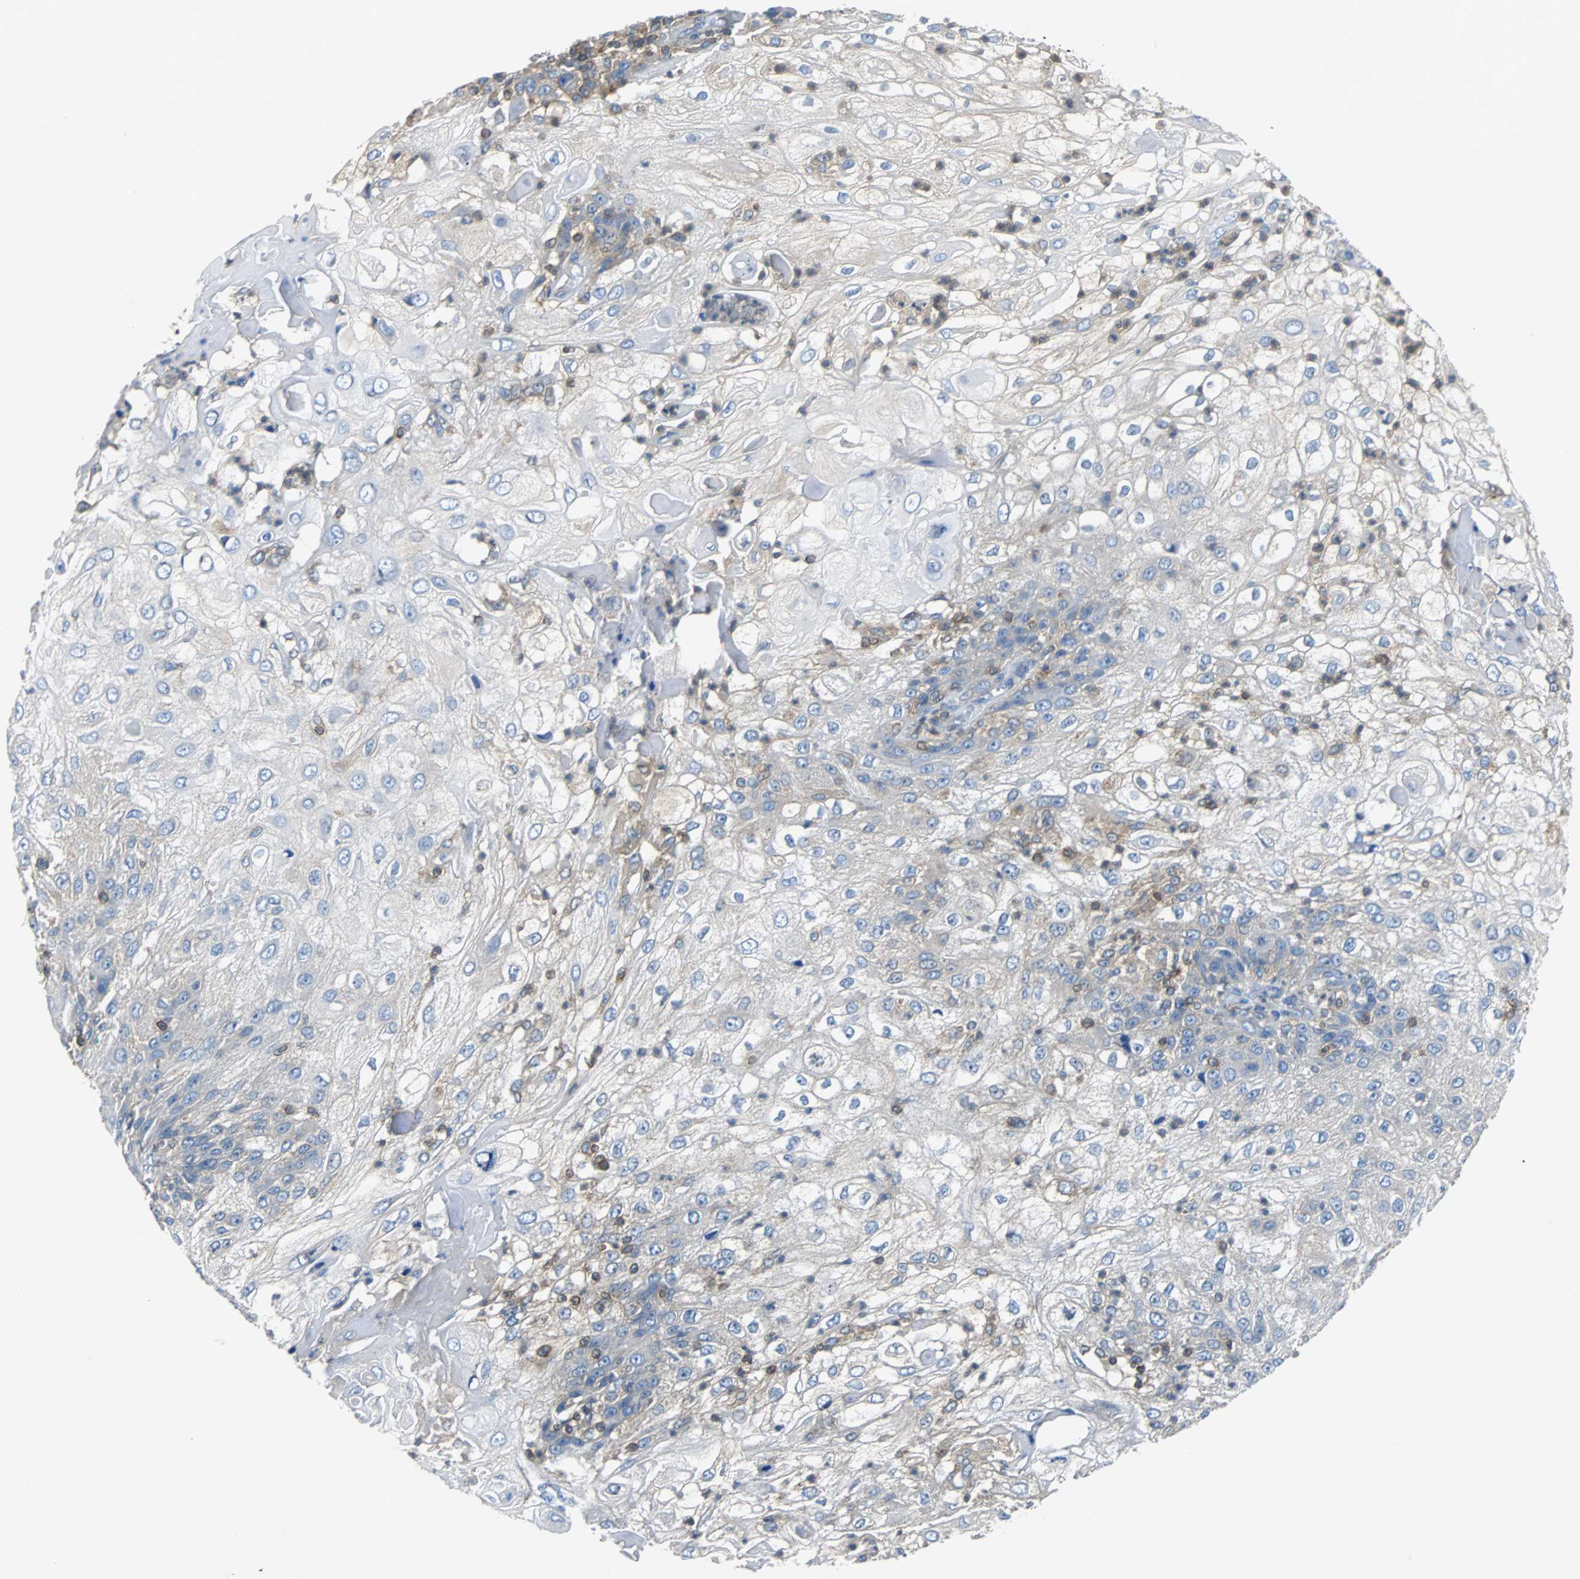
{"staining": {"intensity": "negative", "quantity": "none", "location": "none"}, "tissue": "skin cancer", "cell_type": "Tumor cells", "image_type": "cancer", "snomed": [{"axis": "morphology", "description": "Normal tissue, NOS"}, {"axis": "morphology", "description": "Squamous cell carcinoma, NOS"}, {"axis": "topography", "description": "Skin"}], "caption": "Tumor cells show no significant expression in squamous cell carcinoma (skin).", "gene": "TSC22D4", "patient": {"sex": "female", "age": 83}}